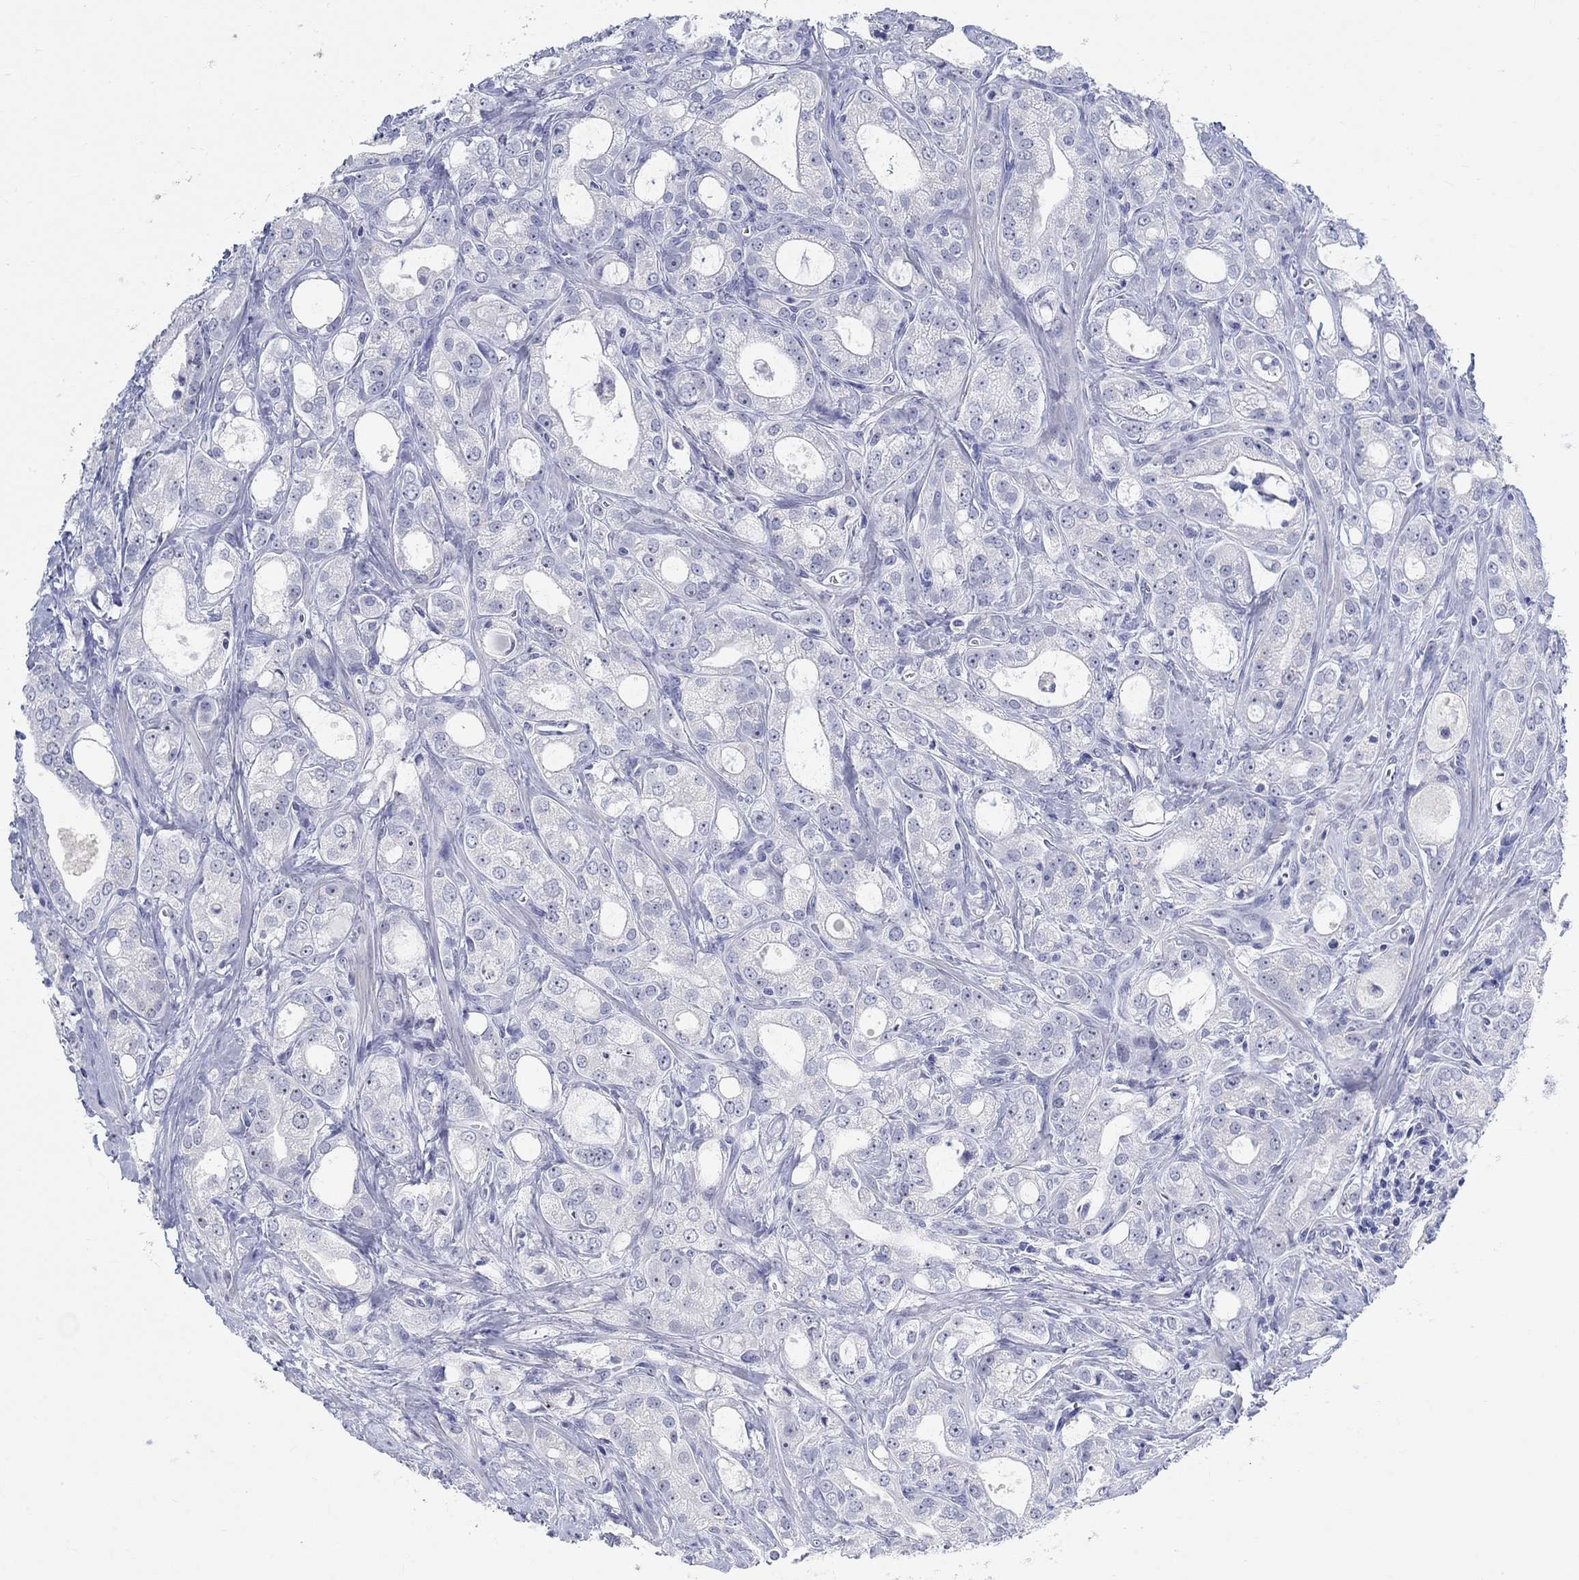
{"staining": {"intensity": "negative", "quantity": "none", "location": "none"}, "tissue": "prostate cancer", "cell_type": "Tumor cells", "image_type": "cancer", "snomed": [{"axis": "morphology", "description": "Adenocarcinoma, NOS"}, {"axis": "morphology", "description": "Adenocarcinoma, High grade"}, {"axis": "topography", "description": "Prostate"}], "caption": "Immunohistochemical staining of prostate adenocarcinoma demonstrates no significant staining in tumor cells. (DAB (3,3'-diaminobenzidine) IHC visualized using brightfield microscopy, high magnification).", "gene": "GRIA3", "patient": {"sex": "male", "age": 70}}